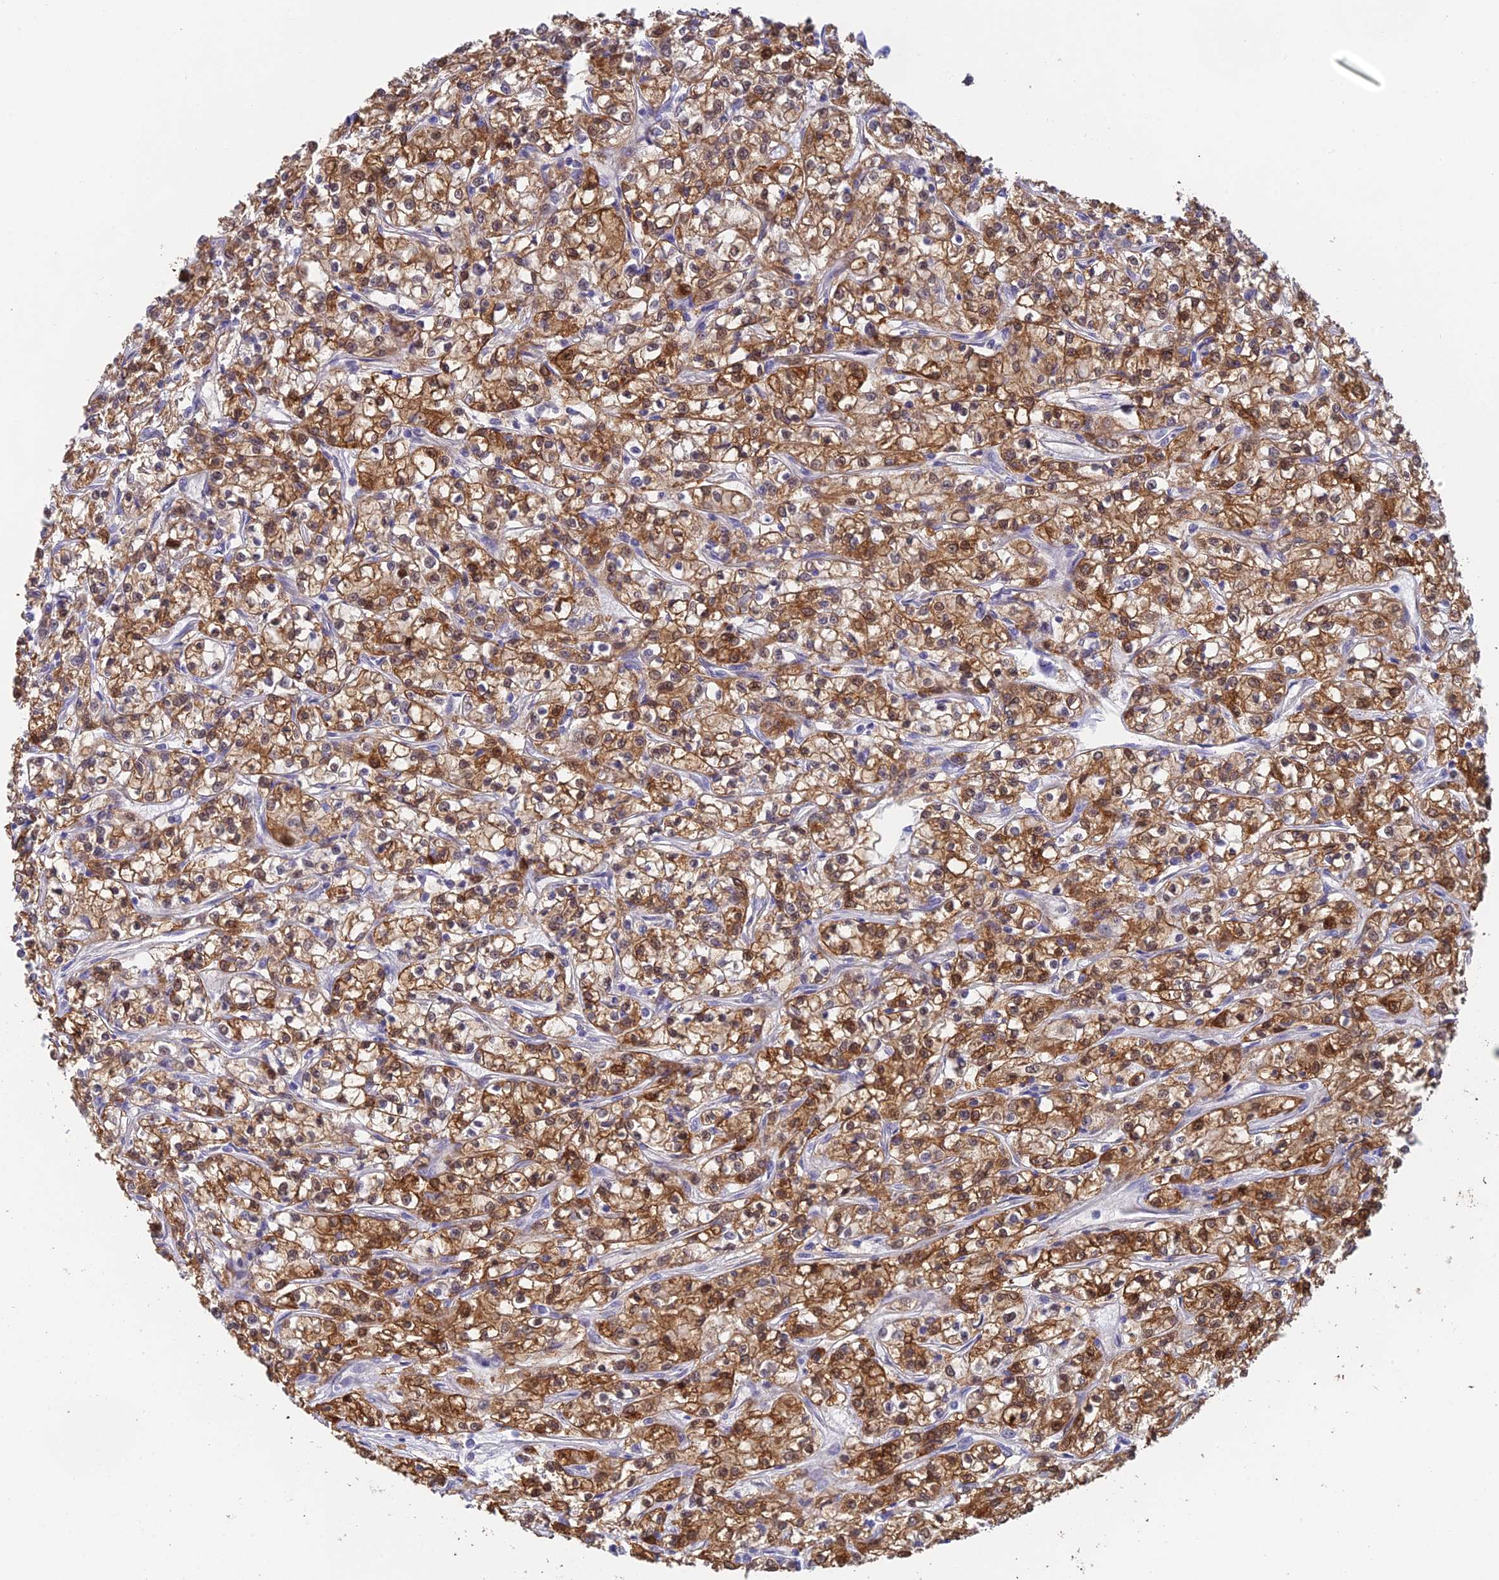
{"staining": {"intensity": "moderate", "quantity": ">75%", "location": "cytoplasmic/membranous,nuclear"}, "tissue": "renal cancer", "cell_type": "Tumor cells", "image_type": "cancer", "snomed": [{"axis": "morphology", "description": "Adenocarcinoma, NOS"}, {"axis": "topography", "description": "Kidney"}], "caption": "This is an image of IHC staining of renal cancer, which shows moderate staining in the cytoplasmic/membranous and nuclear of tumor cells.", "gene": "MRPL17", "patient": {"sex": "female", "age": 59}}